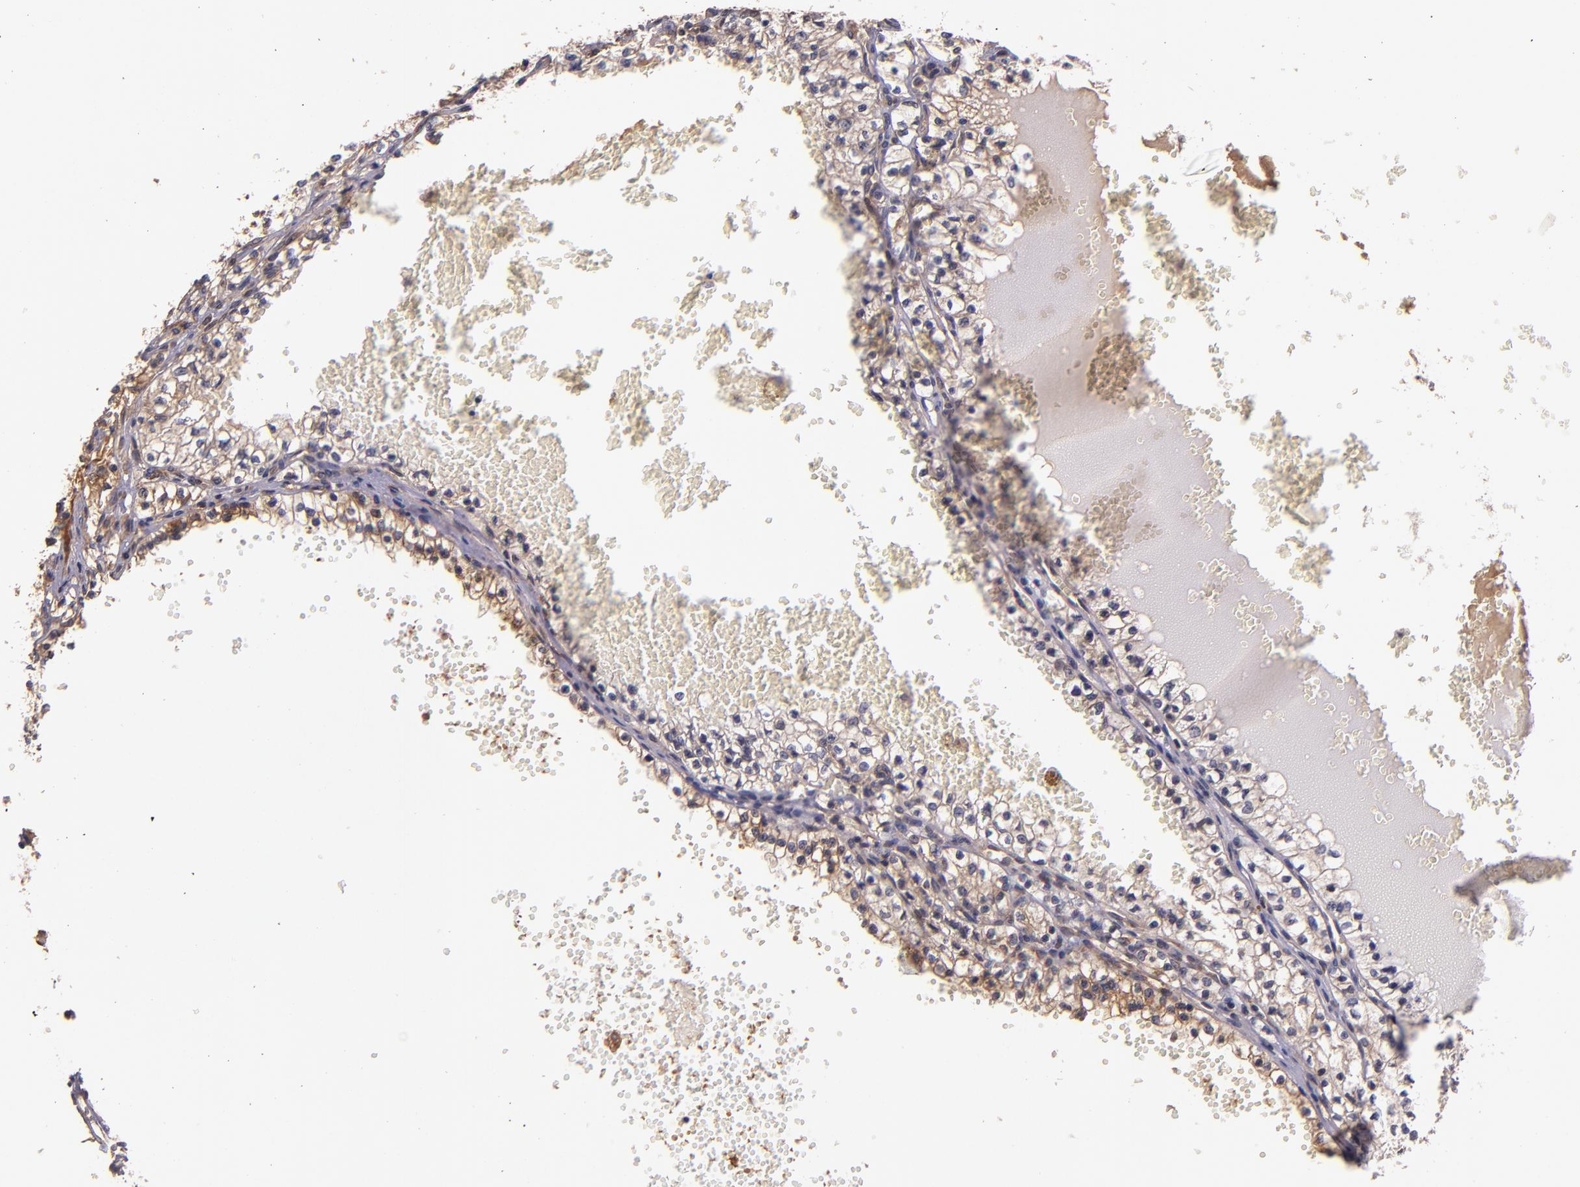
{"staining": {"intensity": "weak", "quantity": ">75%", "location": "cytoplasmic/membranous"}, "tissue": "renal cancer", "cell_type": "Tumor cells", "image_type": "cancer", "snomed": [{"axis": "morphology", "description": "Adenocarcinoma, NOS"}, {"axis": "topography", "description": "Kidney"}], "caption": "This micrograph demonstrates IHC staining of human renal cancer (adenocarcinoma), with low weak cytoplasmic/membranous expression in about >75% of tumor cells.", "gene": "PRAF2", "patient": {"sex": "male", "age": 61}}